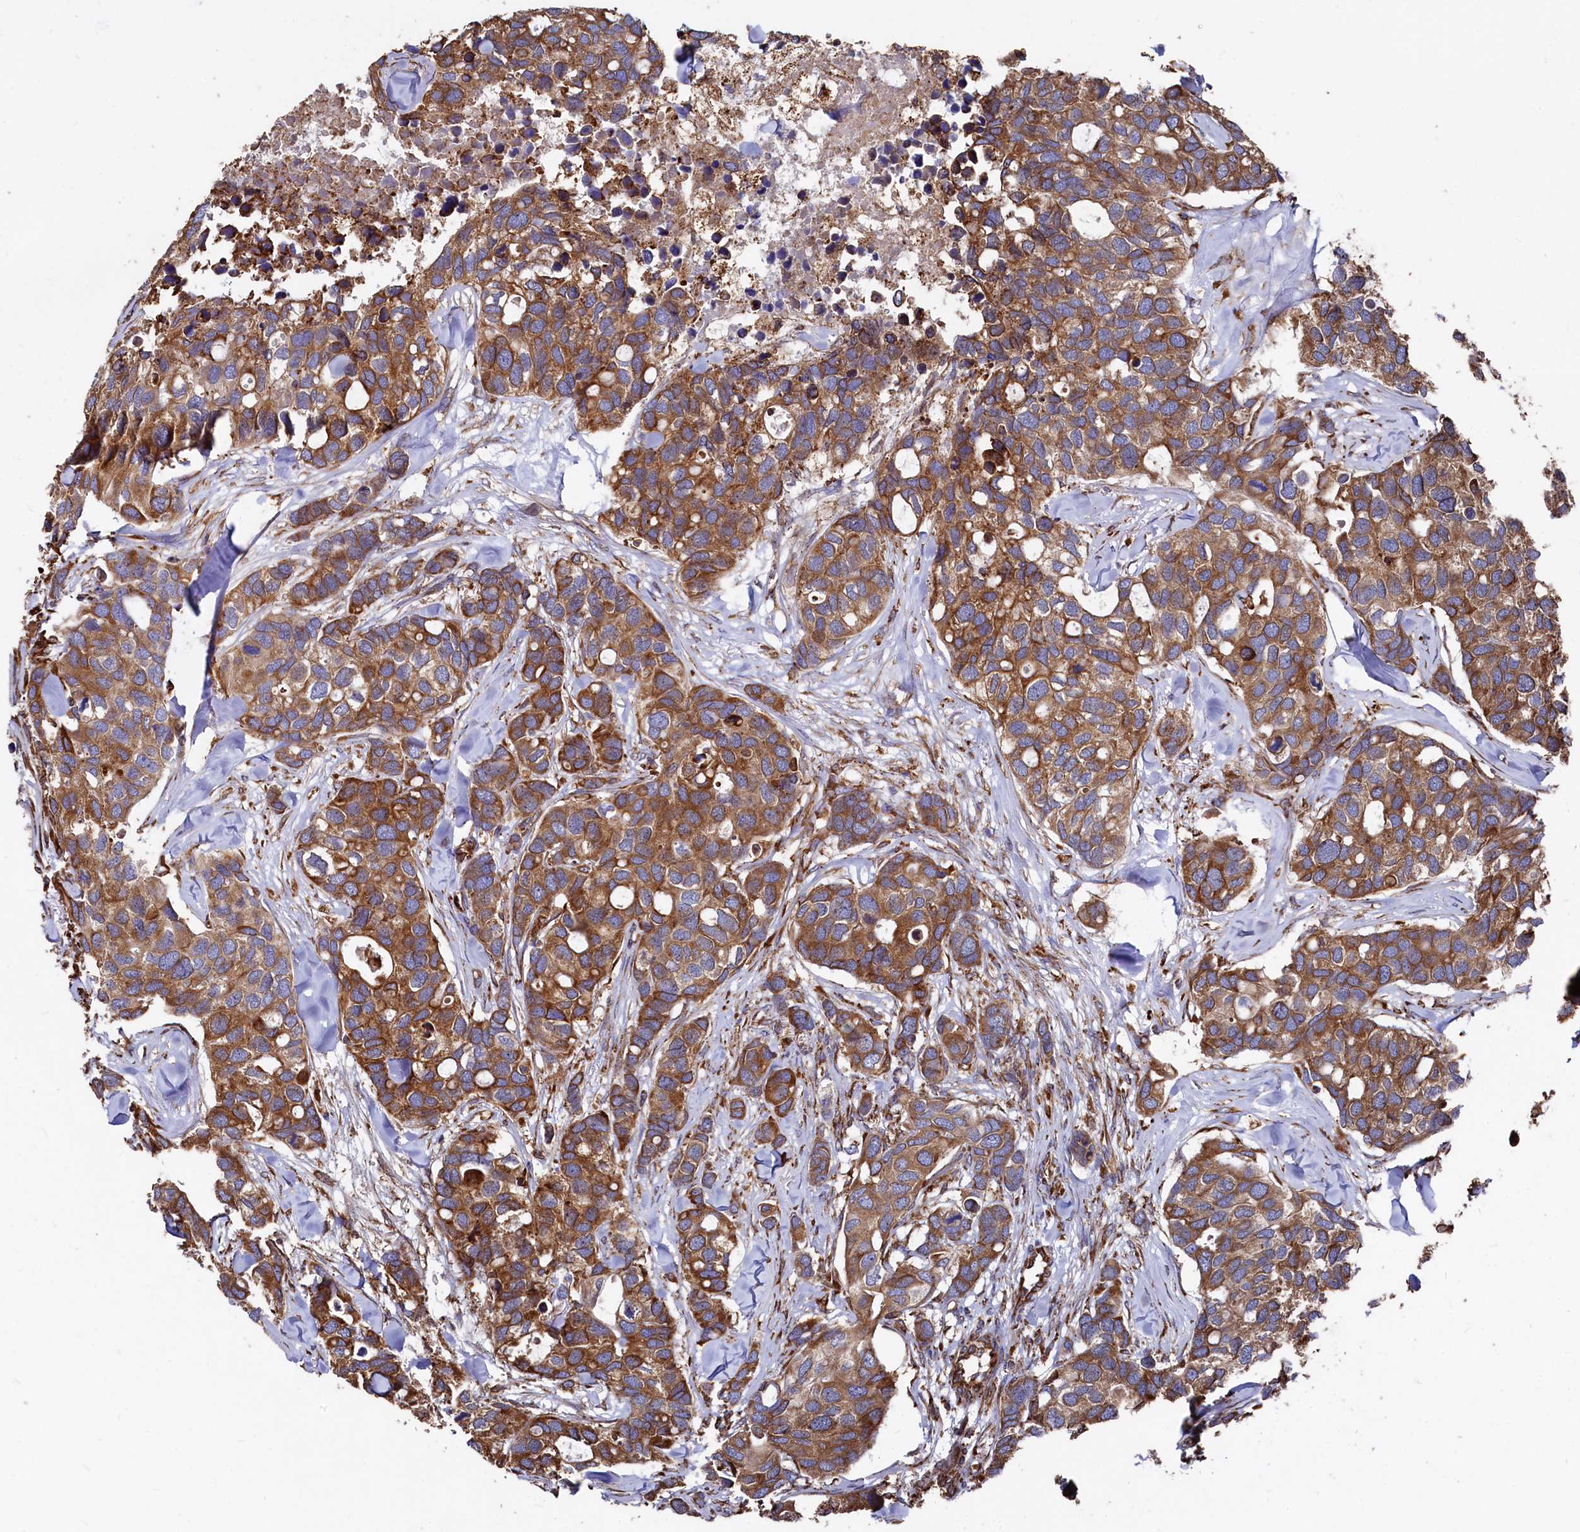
{"staining": {"intensity": "moderate", "quantity": ">75%", "location": "cytoplasmic/membranous"}, "tissue": "breast cancer", "cell_type": "Tumor cells", "image_type": "cancer", "snomed": [{"axis": "morphology", "description": "Duct carcinoma"}, {"axis": "topography", "description": "Breast"}], "caption": "A brown stain highlights moderate cytoplasmic/membranous staining of a protein in breast cancer tumor cells.", "gene": "NEURL1B", "patient": {"sex": "female", "age": 83}}